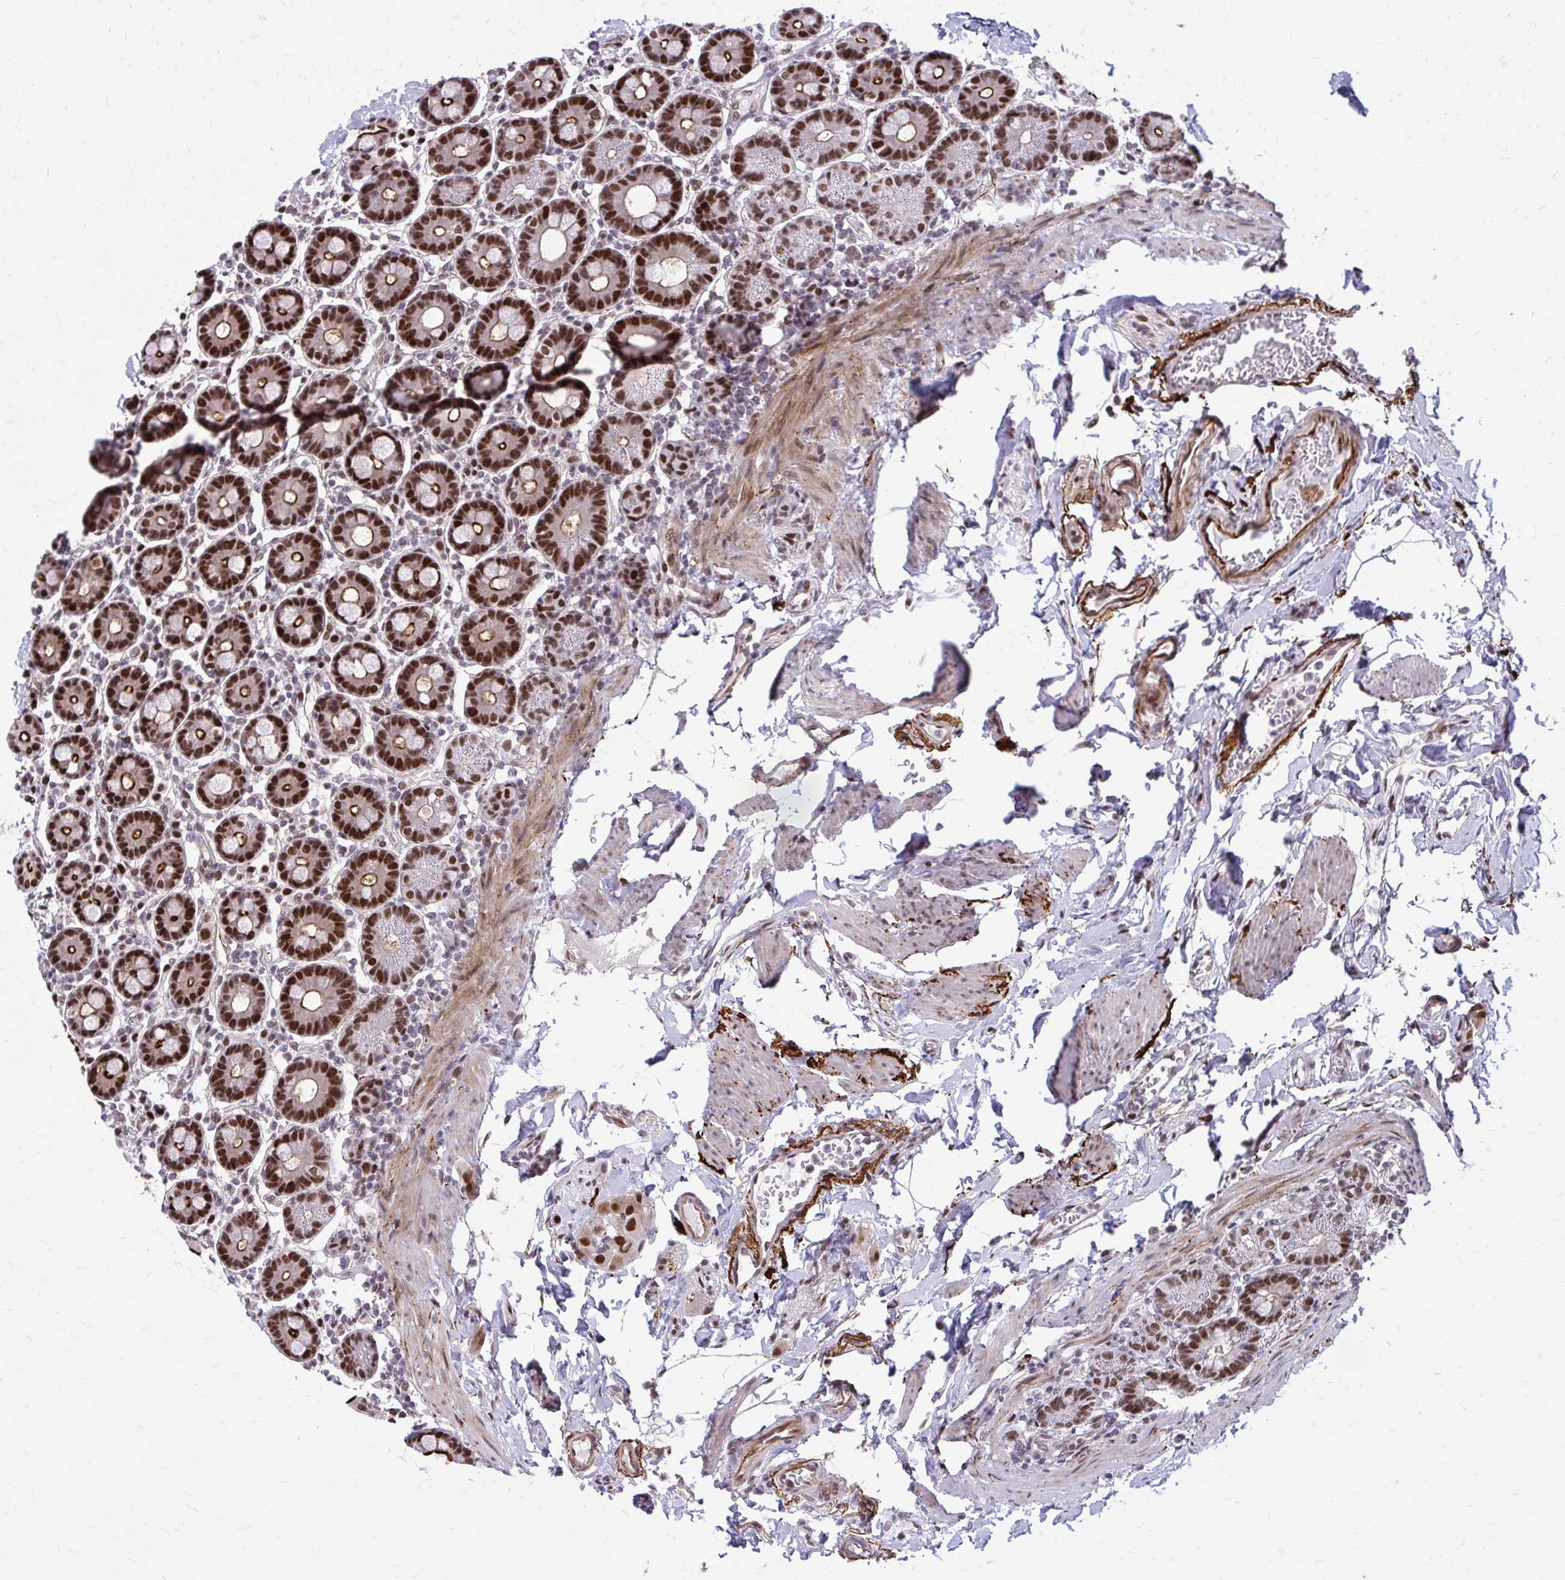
{"staining": {"intensity": "strong", "quantity": ">75%", "location": "cytoplasmic/membranous,nuclear"}, "tissue": "duodenum", "cell_type": "Glandular cells", "image_type": "normal", "snomed": [{"axis": "morphology", "description": "Normal tissue, NOS"}, {"axis": "topography", "description": "Pancreas"}, {"axis": "topography", "description": "Duodenum"}], "caption": "About >75% of glandular cells in benign human duodenum reveal strong cytoplasmic/membranous,nuclear protein positivity as visualized by brown immunohistochemical staining.", "gene": "PSME4", "patient": {"sex": "male", "age": 59}}